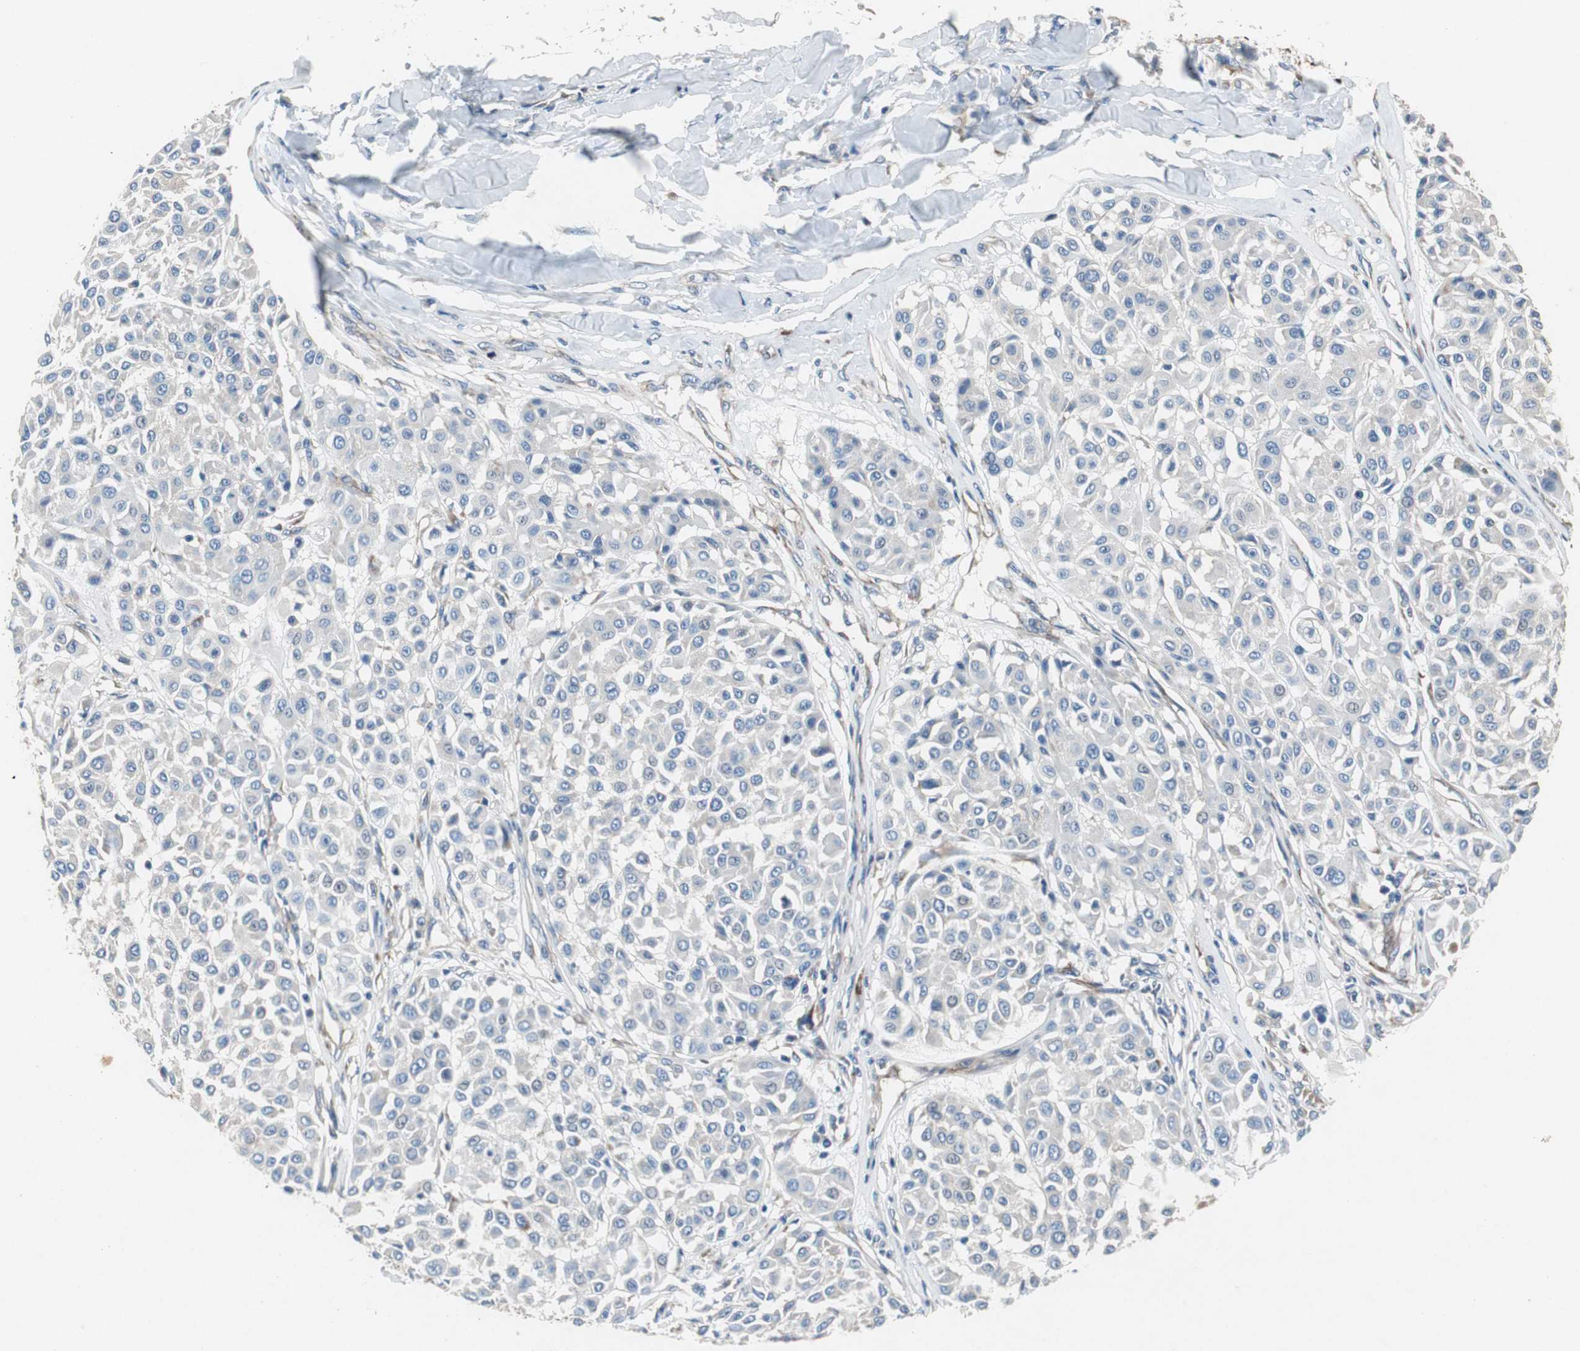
{"staining": {"intensity": "negative", "quantity": "none", "location": "none"}, "tissue": "melanoma", "cell_type": "Tumor cells", "image_type": "cancer", "snomed": [{"axis": "morphology", "description": "Malignant melanoma, Metastatic site"}, {"axis": "topography", "description": "Soft tissue"}], "caption": "There is no significant expression in tumor cells of melanoma.", "gene": "RPL35", "patient": {"sex": "male", "age": 41}}